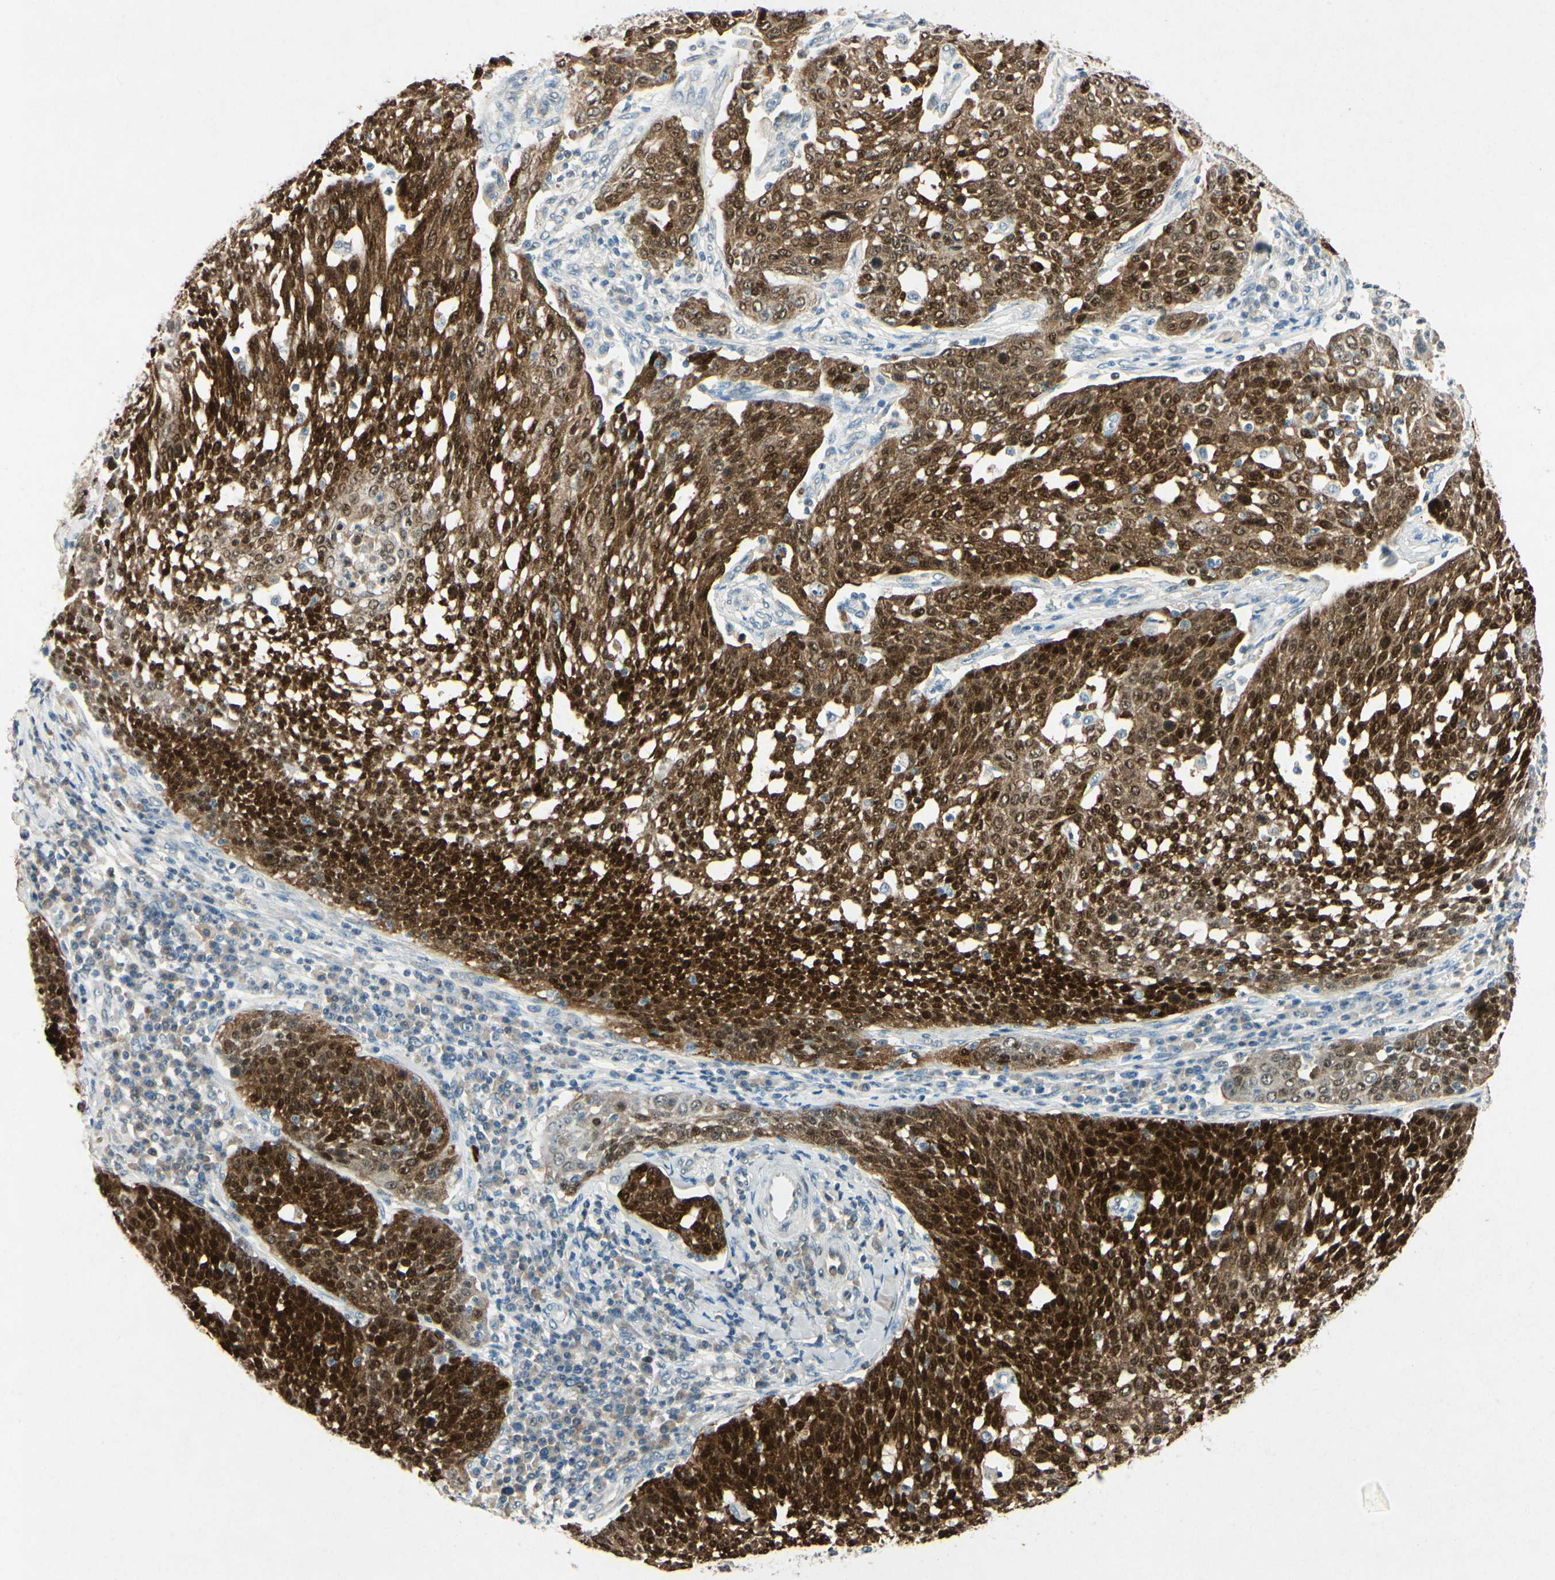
{"staining": {"intensity": "strong", "quantity": ">75%", "location": "cytoplasmic/membranous,nuclear"}, "tissue": "cervical cancer", "cell_type": "Tumor cells", "image_type": "cancer", "snomed": [{"axis": "morphology", "description": "Squamous cell carcinoma, NOS"}, {"axis": "topography", "description": "Cervix"}], "caption": "A brown stain labels strong cytoplasmic/membranous and nuclear staining of a protein in human cervical cancer tumor cells. The staining was performed using DAB, with brown indicating positive protein expression. Nuclei are stained blue with hematoxylin.", "gene": "HSPA1B", "patient": {"sex": "female", "age": 34}}